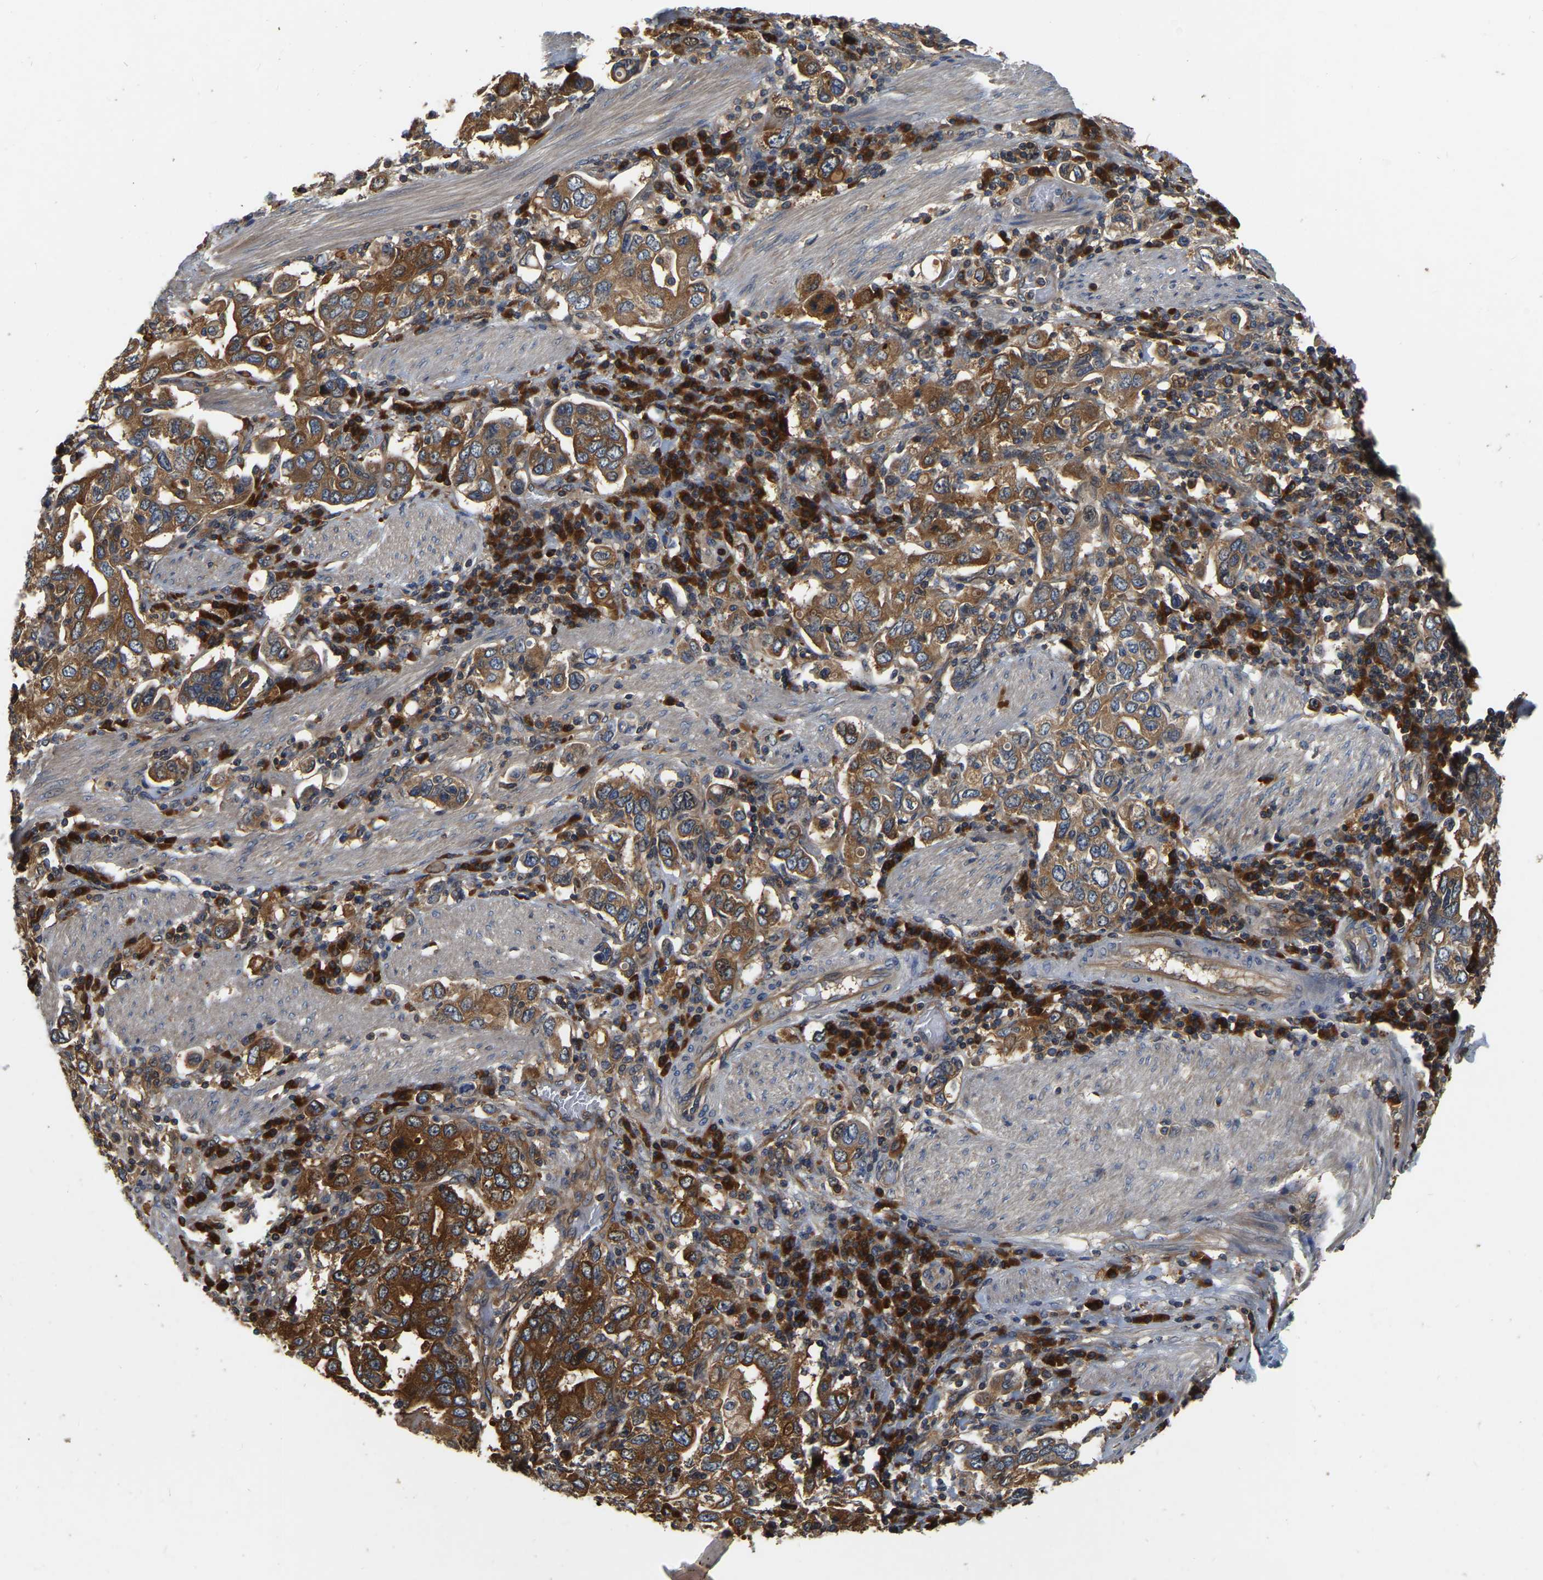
{"staining": {"intensity": "strong", "quantity": ">75%", "location": "cytoplasmic/membranous"}, "tissue": "stomach cancer", "cell_type": "Tumor cells", "image_type": "cancer", "snomed": [{"axis": "morphology", "description": "Adenocarcinoma, NOS"}, {"axis": "topography", "description": "Stomach, upper"}], "caption": "Immunohistochemical staining of stomach adenocarcinoma demonstrates strong cytoplasmic/membranous protein staining in about >75% of tumor cells.", "gene": "GARS1", "patient": {"sex": "male", "age": 62}}